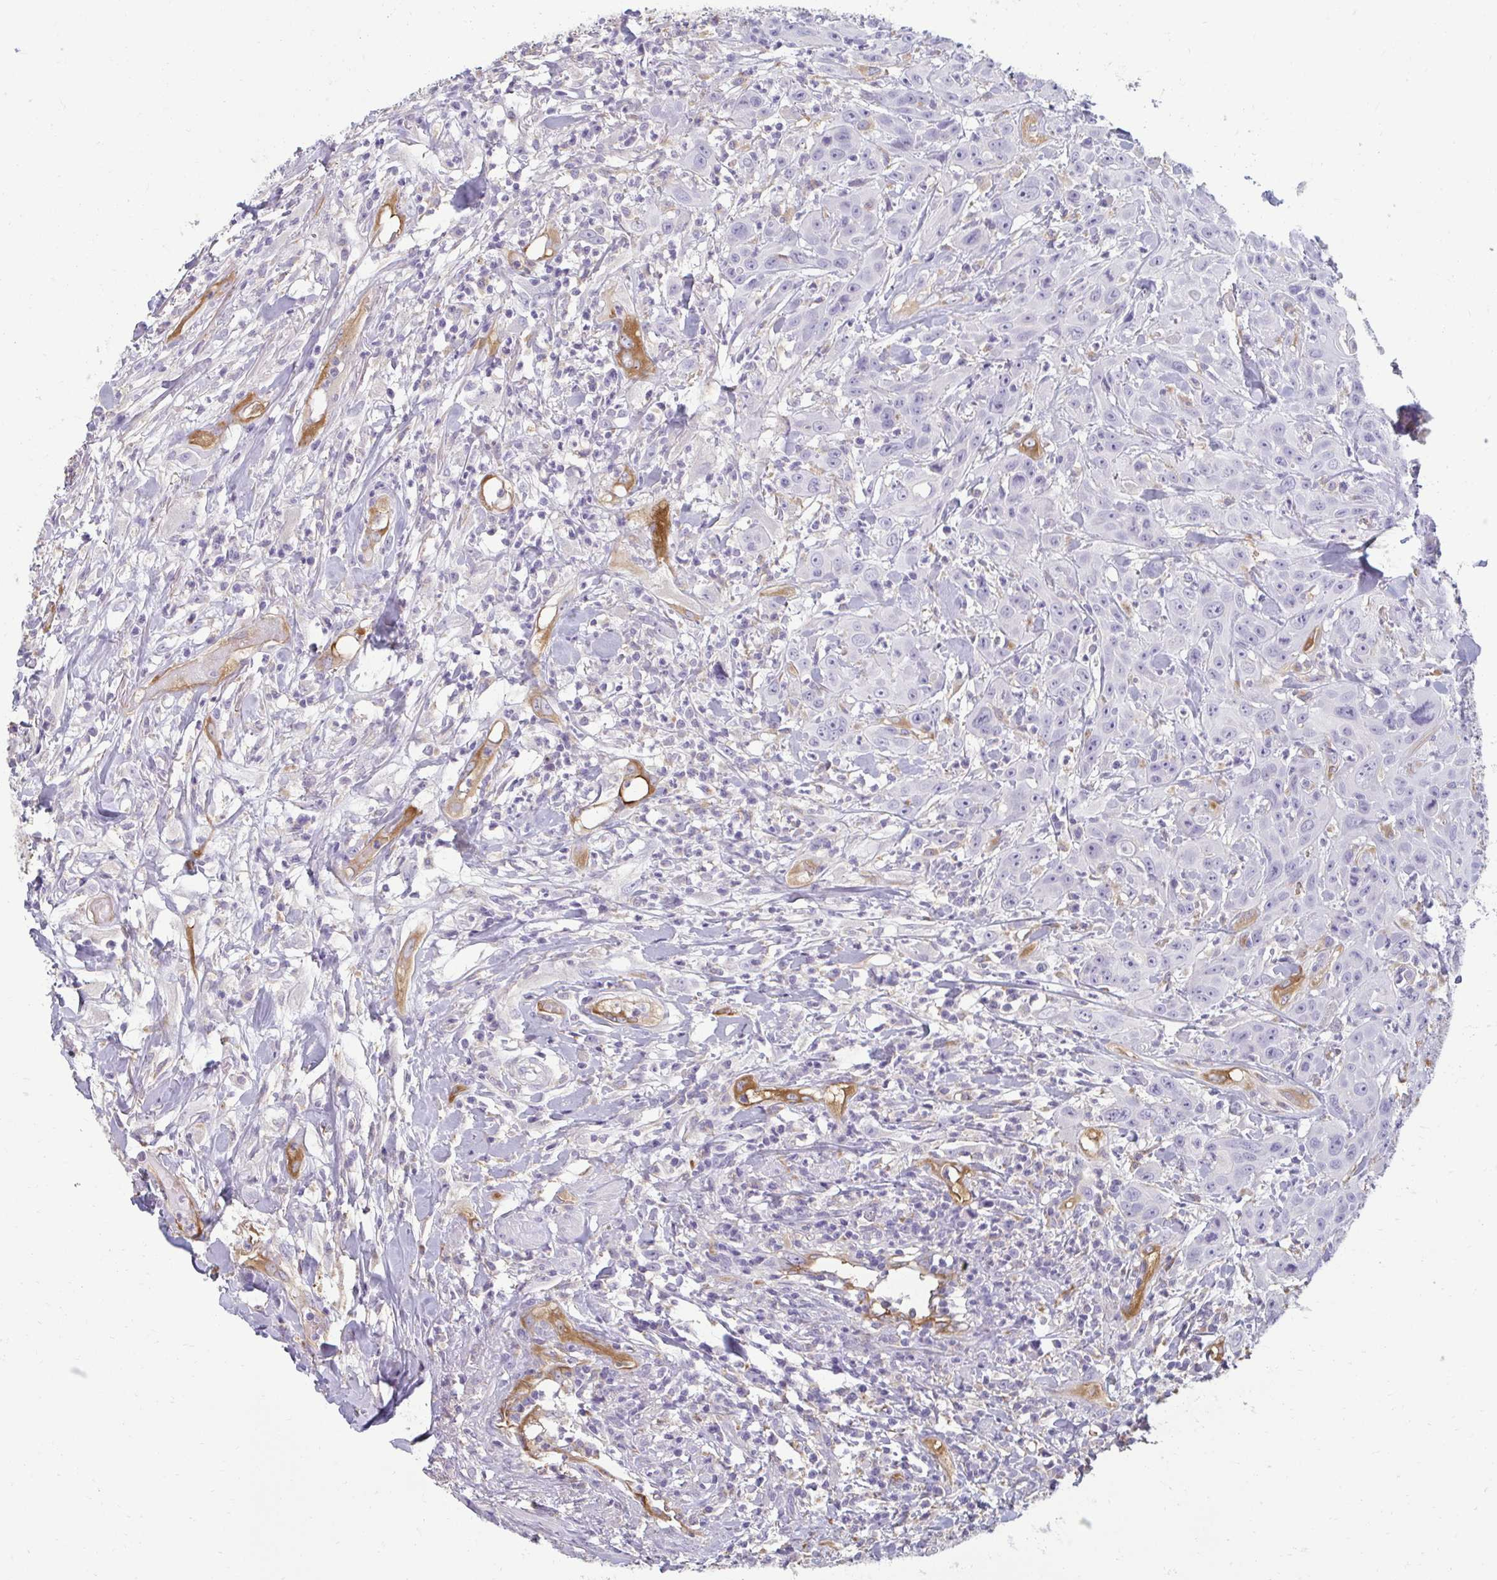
{"staining": {"intensity": "negative", "quantity": "none", "location": "none"}, "tissue": "head and neck cancer", "cell_type": "Tumor cells", "image_type": "cancer", "snomed": [{"axis": "morphology", "description": "Squamous cell carcinoma, NOS"}, {"axis": "topography", "description": "Skin"}, {"axis": "topography", "description": "Head-Neck"}], "caption": "Immunohistochemistry photomicrograph of neoplastic tissue: human head and neck squamous cell carcinoma stained with DAB shows no significant protein staining in tumor cells. (DAB immunohistochemistry visualized using brightfield microscopy, high magnification).", "gene": "PDE2A", "patient": {"sex": "male", "age": 80}}